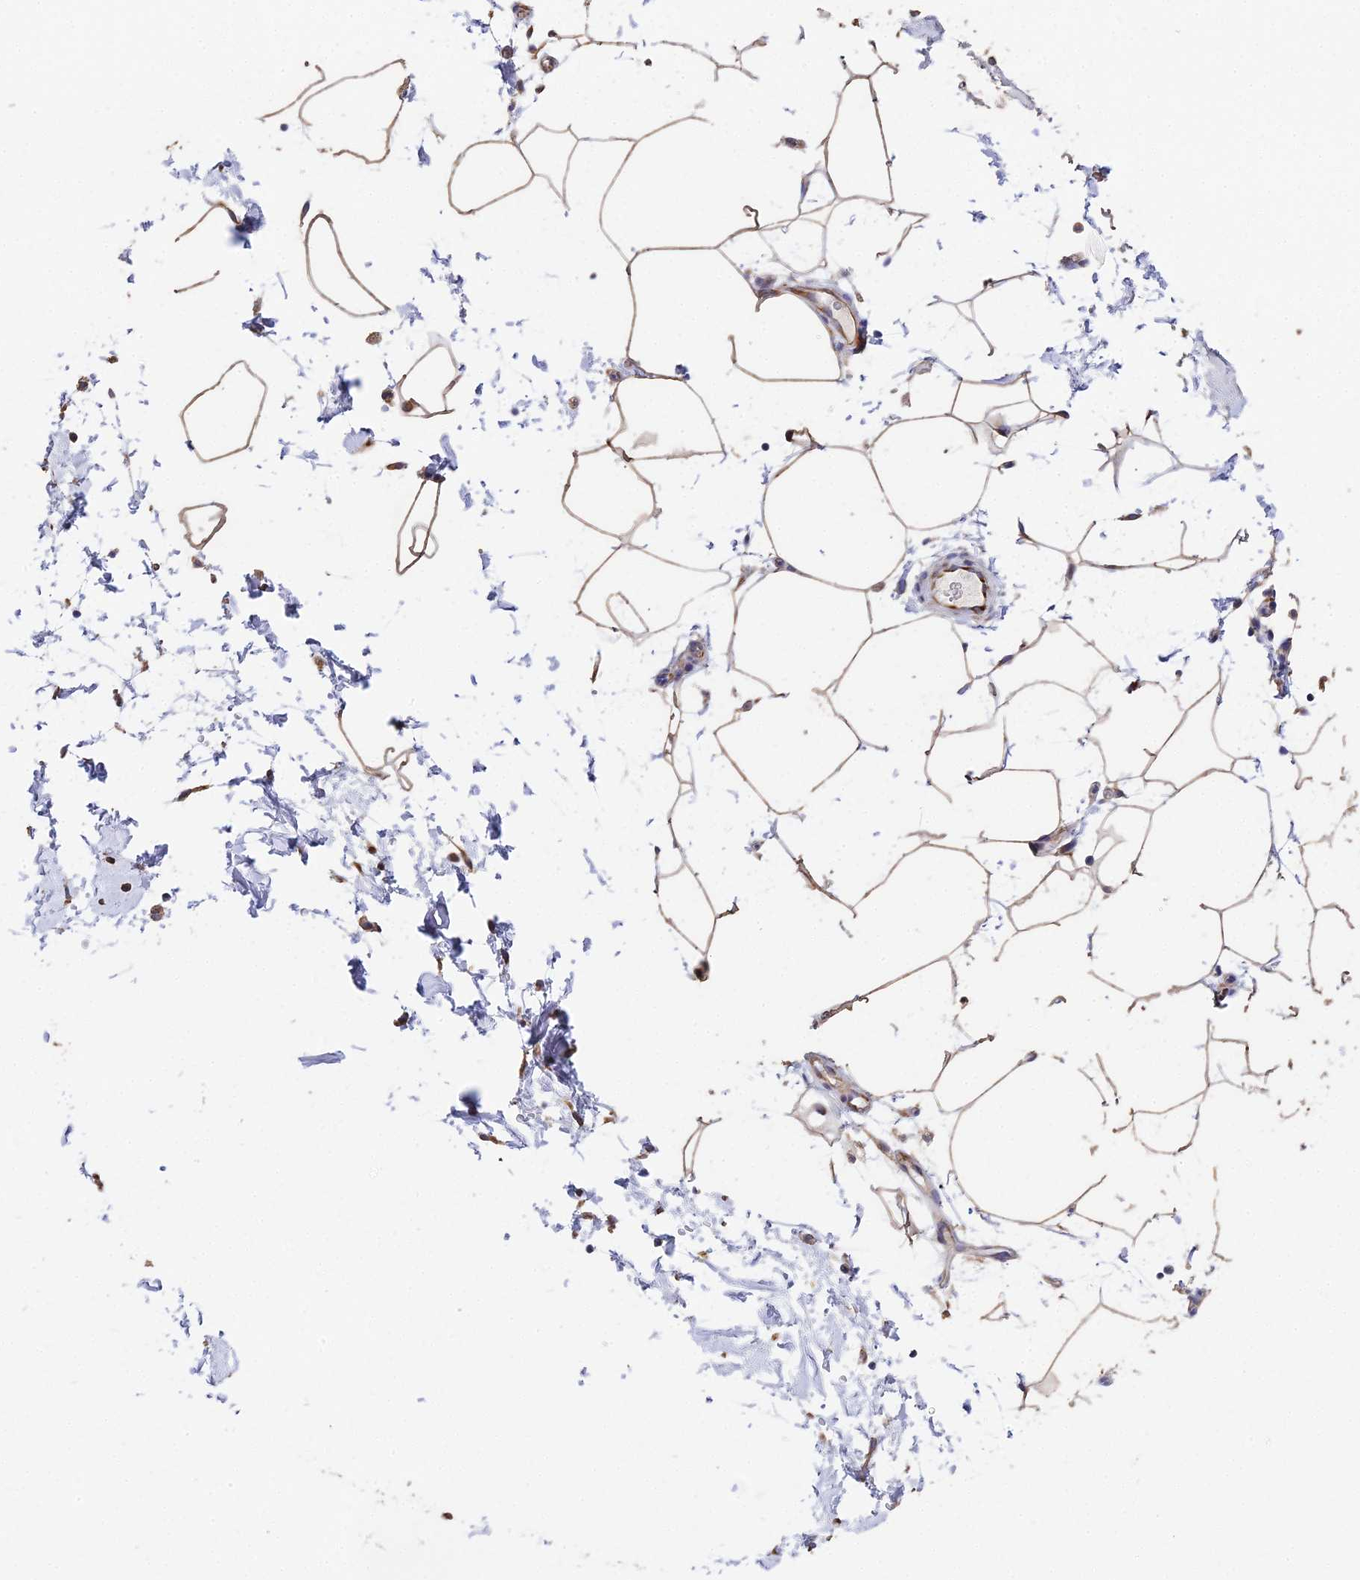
{"staining": {"intensity": "moderate", "quantity": ">75%", "location": "cytoplasmic/membranous"}, "tissue": "adipose tissue", "cell_type": "Adipocytes", "image_type": "normal", "snomed": [{"axis": "morphology", "description": "Normal tissue, NOS"}, {"axis": "topography", "description": "Soft tissue"}, {"axis": "topography", "description": "Adipose tissue"}, {"axis": "topography", "description": "Vascular tissue"}, {"axis": "topography", "description": "Peripheral nerve tissue"}], "caption": "Immunohistochemistry of unremarkable human adipose tissue shows medium levels of moderate cytoplasmic/membranous positivity in approximately >75% of adipocytes.", "gene": "ENSG00000268674", "patient": {"sex": "male", "age": 74}}